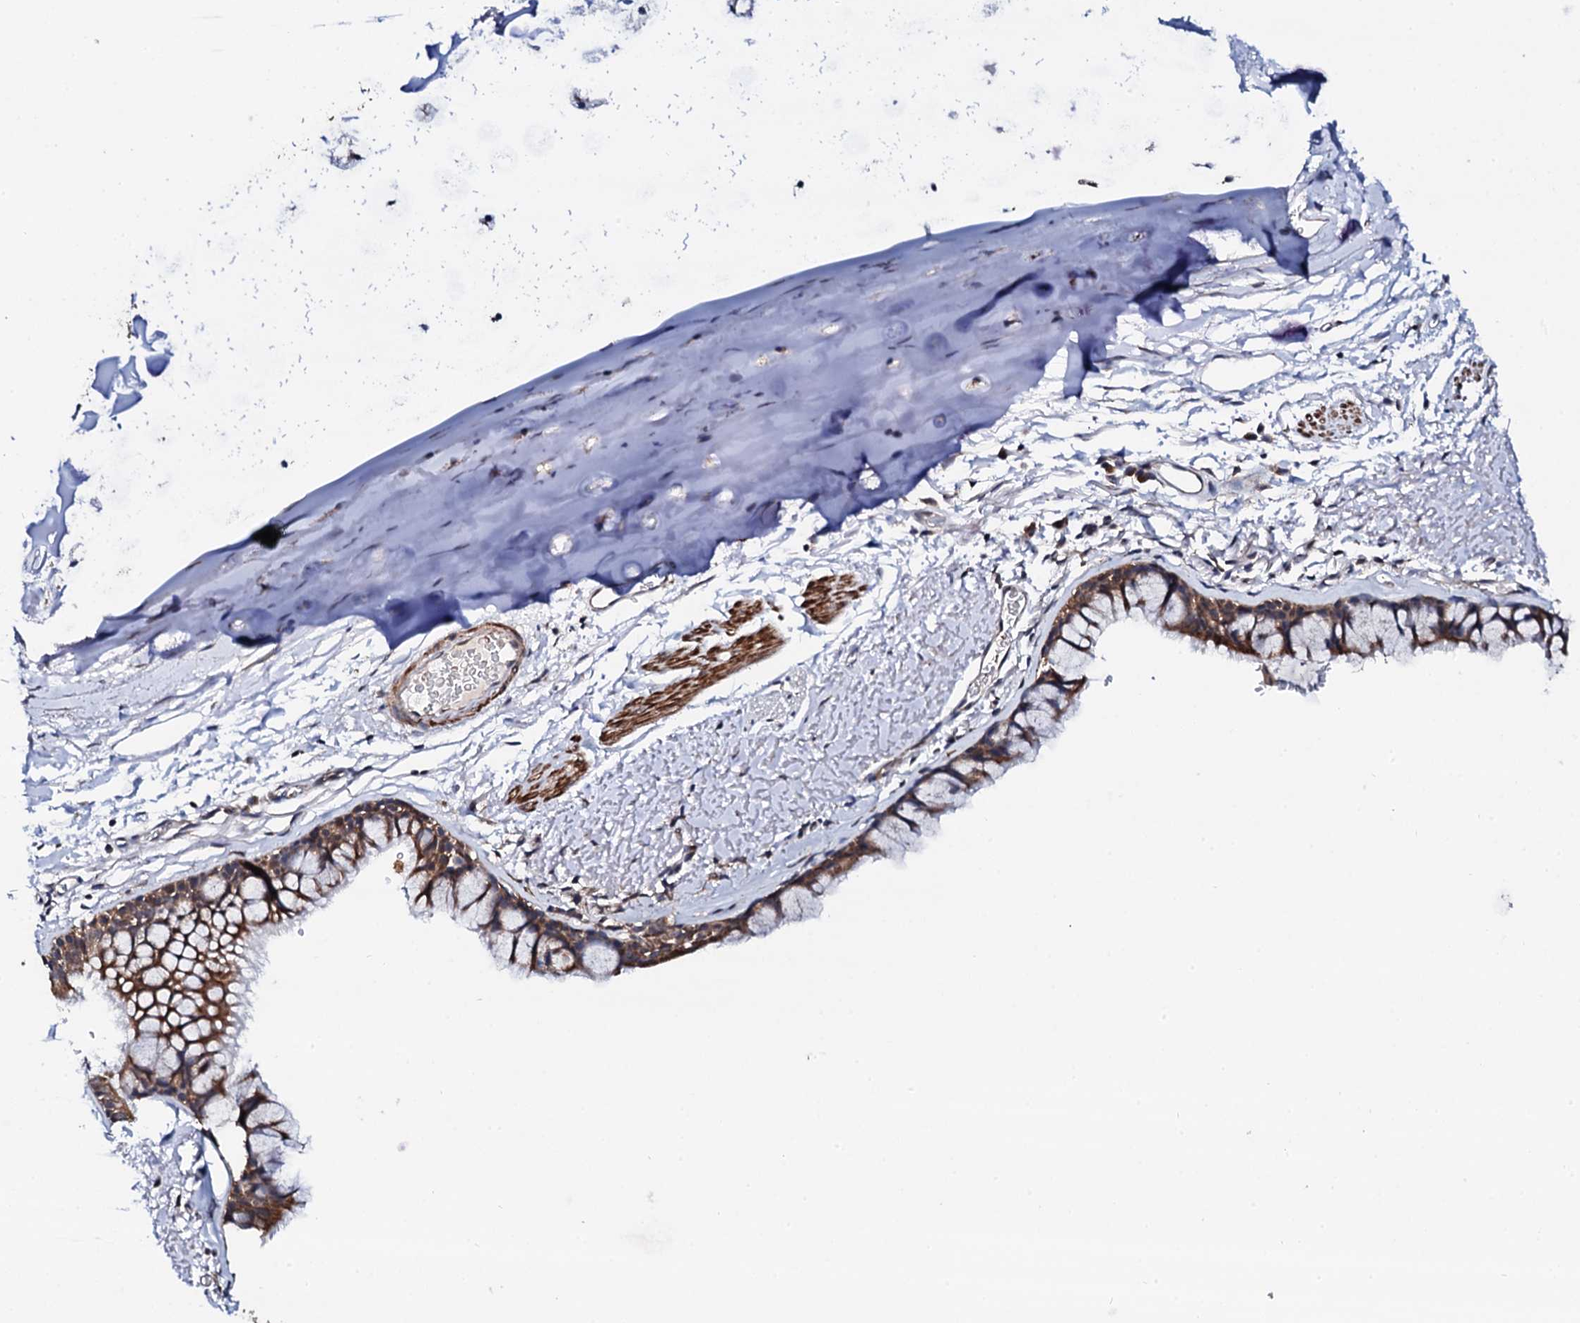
{"staining": {"intensity": "moderate", "quantity": ">75%", "location": "cytoplasmic/membranous"}, "tissue": "bronchus", "cell_type": "Respiratory epithelial cells", "image_type": "normal", "snomed": [{"axis": "morphology", "description": "Normal tissue, NOS"}, {"axis": "topography", "description": "Bronchus"}], "caption": "Immunohistochemical staining of normal bronchus exhibits moderate cytoplasmic/membranous protein positivity in about >75% of respiratory epithelial cells. The protein of interest is stained brown, and the nuclei are stained in blue (DAB IHC with brightfield microscopy, high magnification).", "gene": "COG4", "patient": {"sex": "male", "age": 65}}